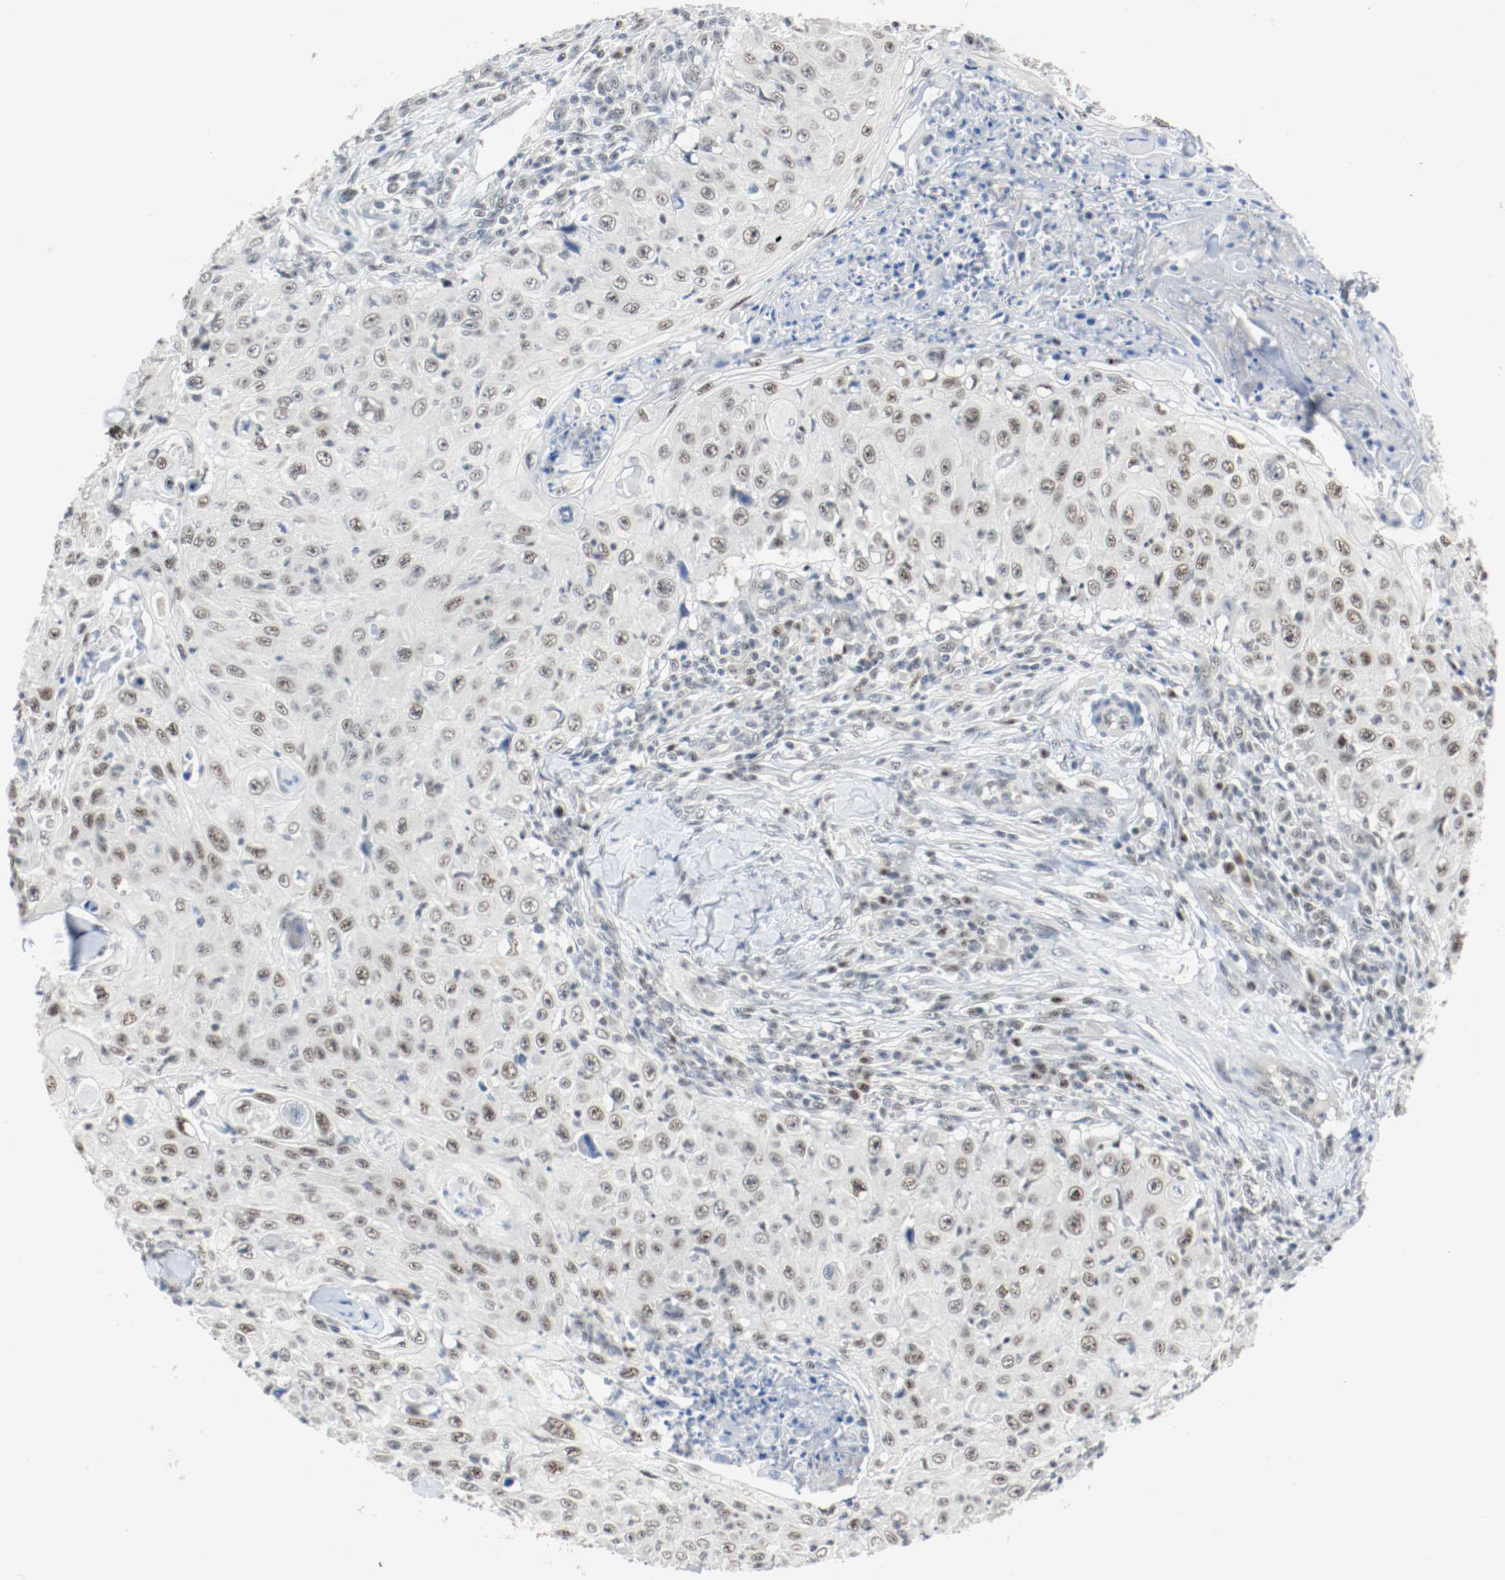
{"staining": {"intensity": "weak", "quantity": "<25%", "location": "nuclear"}, "tissue": "skin cancer", "cell_type": "Tumor cells", "image_type": "cancer", "snomed": [{"axis": "morphology", "description": "Squamous cell carcinoma, NOS"}, {"axis": "topography", "description": "Skin"}], "caption": "Immunohistochemical staining of skin squamous cell carcinoma demonstrates no significant staining in tumor cells.", "gene": "ASH1L", "patient": {"sex": "male", "age": 86}}